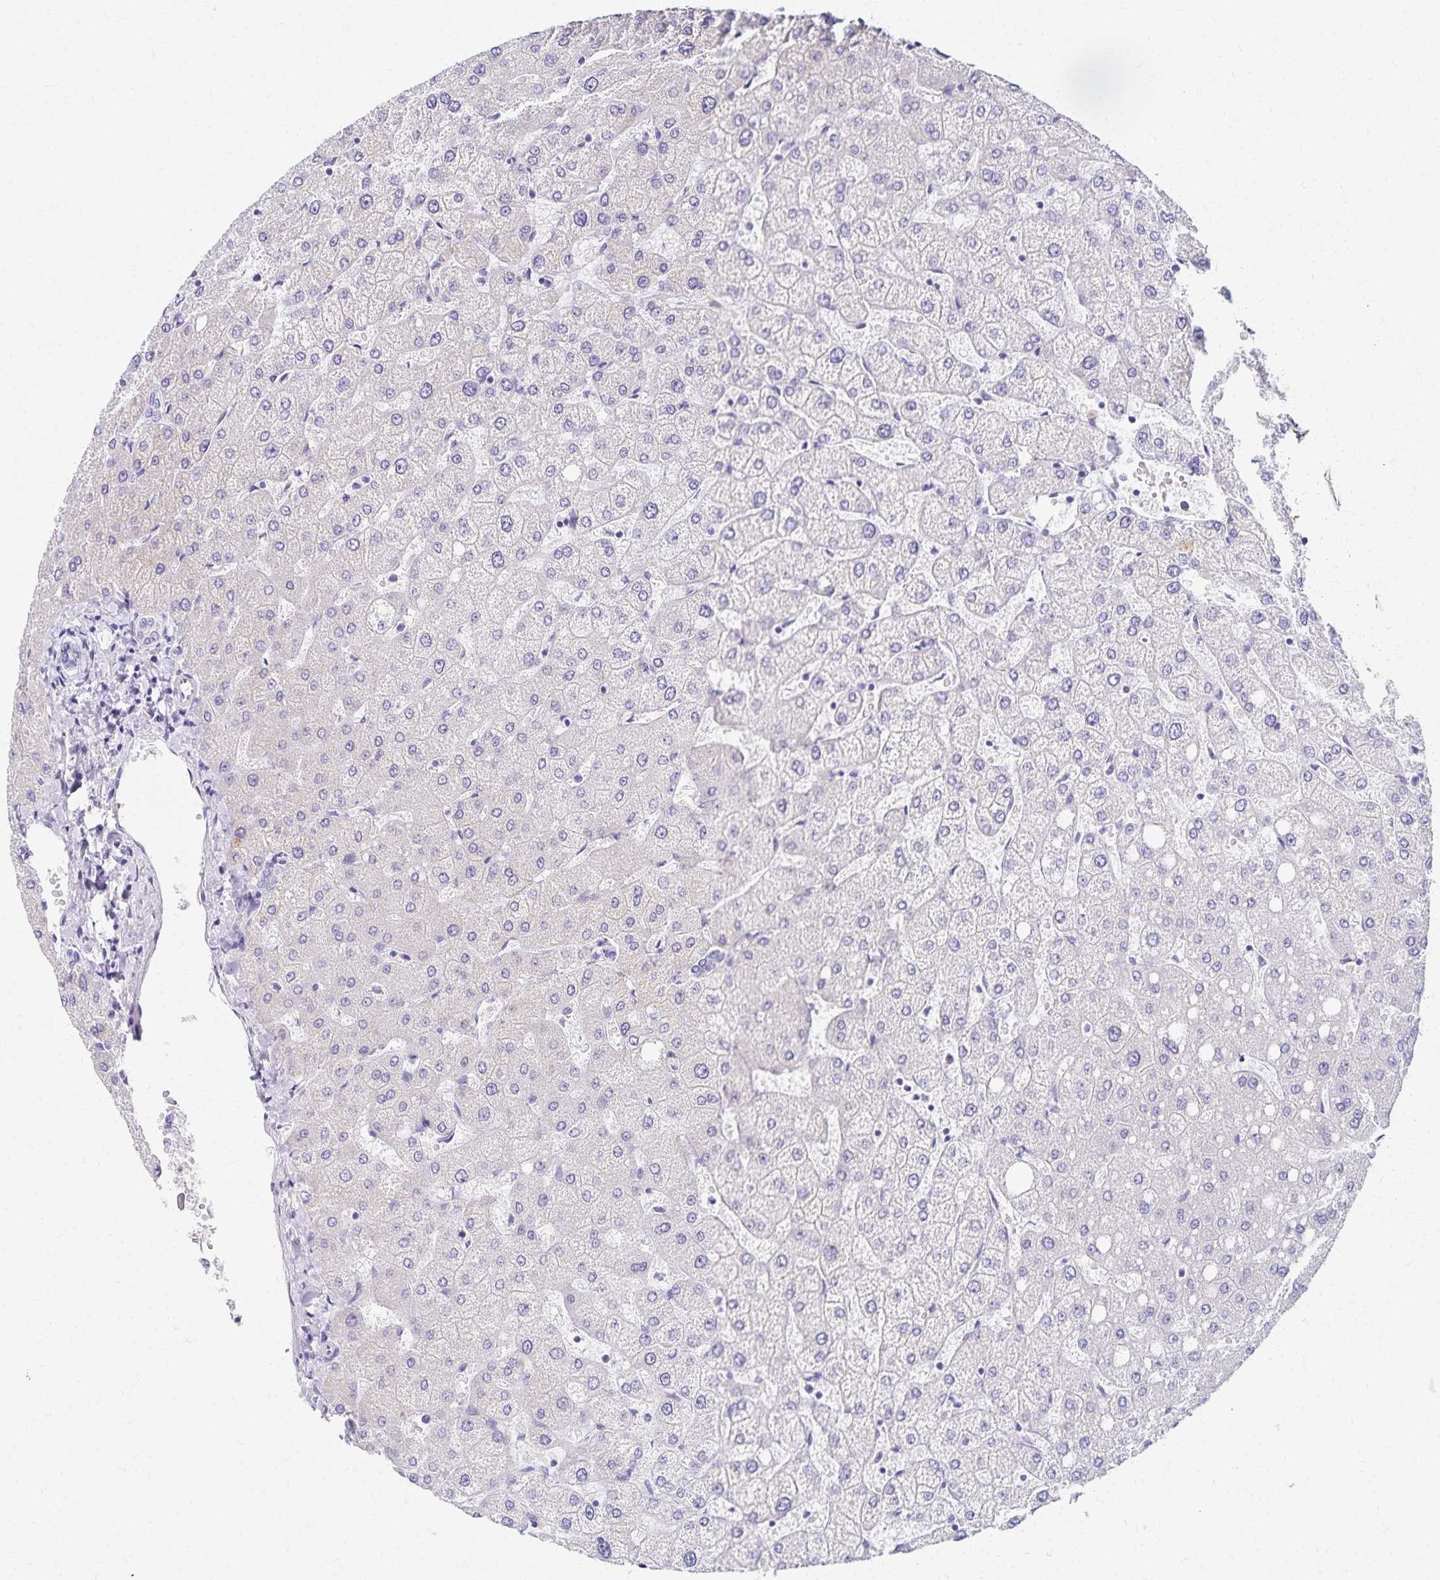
{"staining": {"intensity": "negative", "quantity": "none", "location": "none"}, "tissue": "liver", "cell_type": "Cholangiocytes", "image_type": "normal", "snomed": [{"axis": "morphology", "description": "Normal tissue, NOS"}, {"axis": "topography", "description": "Liver"}], "caption": "Cholangiocytes are negative for brown protein staining in unremarkable liver. Brightfield microscopy of immunohistochemistry stained with DAB (3,3'-diaminobenzidine) (brown) and hematoxylin (blue), captured at high magnification.", "gene": "C2orf50", "patient": {"sex": "female", "age": 54}}